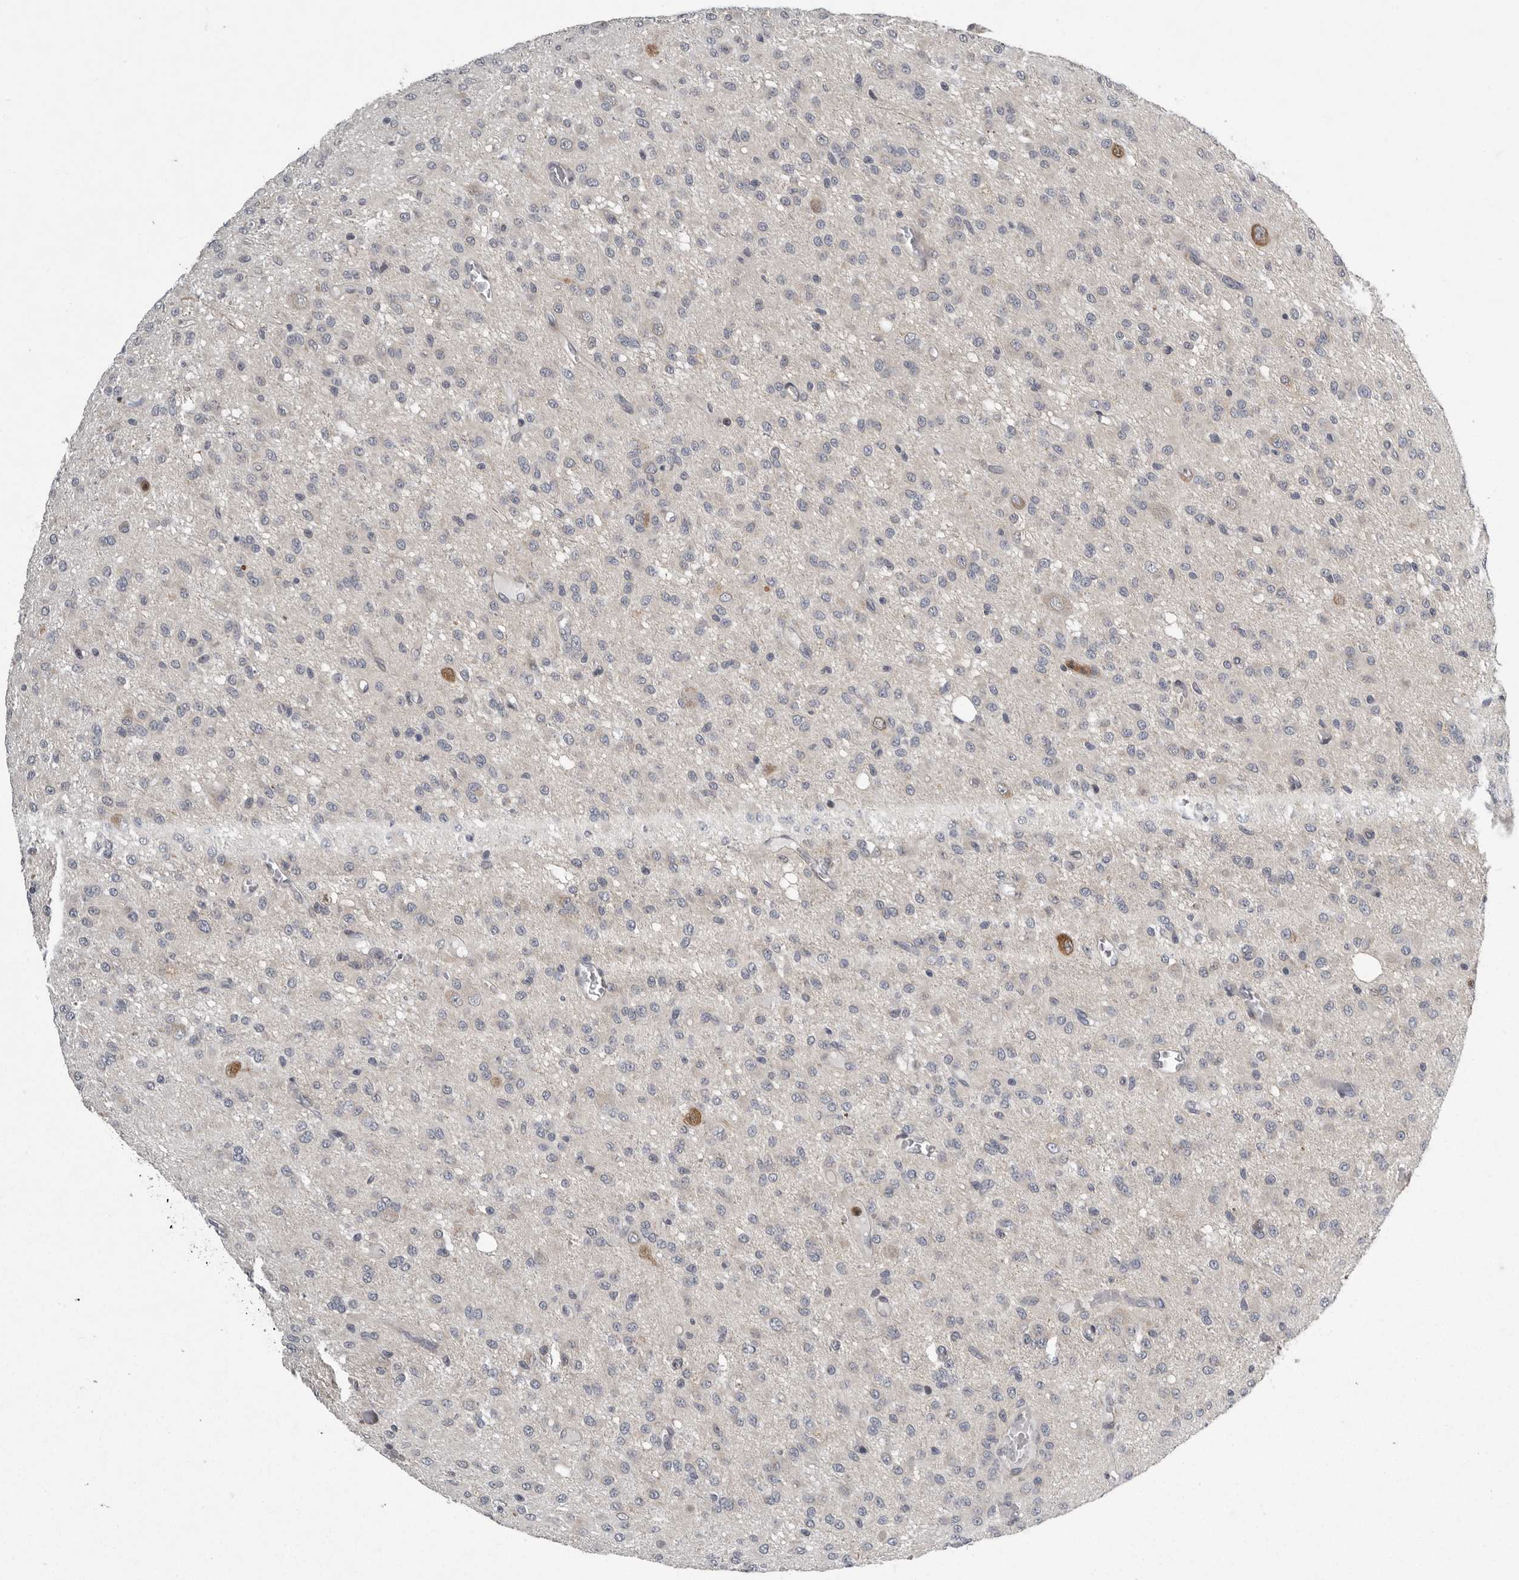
{"staining": {"intensity": "negative", "quantity": "none", "location": "none"}, "tissue": "glioma", "cell_type": "Tumor cells", "image_type": "cancer", "snomed": [{"axis": "morphology", "description": "Glioma, malignant, High grade"}, {"axis": "topography", "description": "Brain"}], "caption": "Immunohistochemical staining of high-grade glioma (malignant) exhibits no significant expression in tumor cells. (Brightfield microscopy of DAB (3,3'-diaminobenzidine) IHC at high magnification).", "gene": "RALGPS2", "patient": {"sex": "female", "age": 59}}